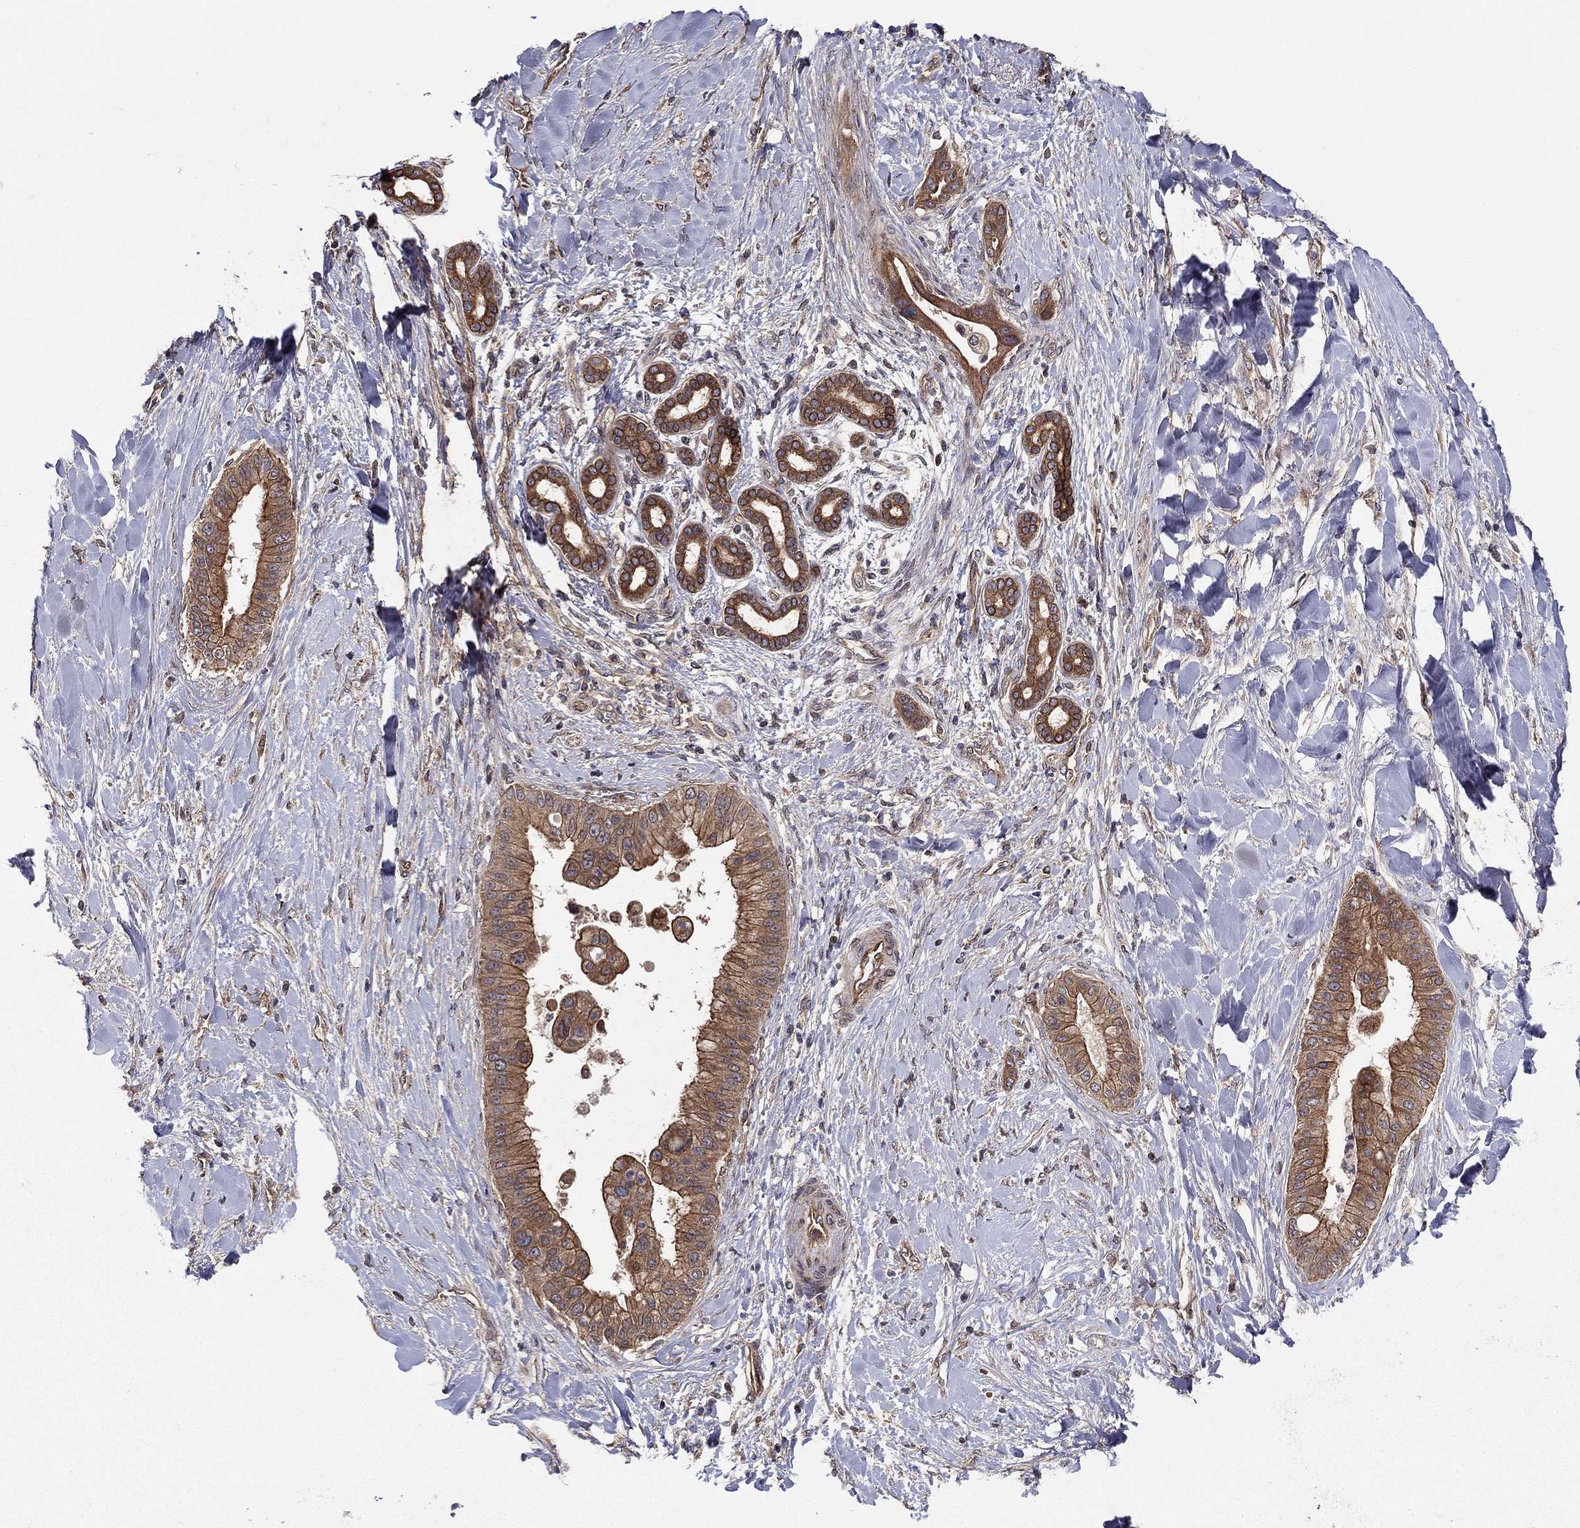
{"staining": {"intensity": "strong", "quantity": "25%-75%", "location": "cytoplasmic/membranous,nuclear"}, "tissue": "liver cancer", "cell_type": "Tumor cells", "image_type": "cancer", "snomed": [{"axis": "morphology", "description": "Cholangiocarcinoma"}, {"axis": "topography", "description": "Liver"}], "caption": "Tumor cells show high levels of strong cytoplasmic/membranous and nuclear staining in about 25%-75% of cells in liver cancer.", "gene": "BMERB1", "patient": {"sex": "female", "age": 54}}